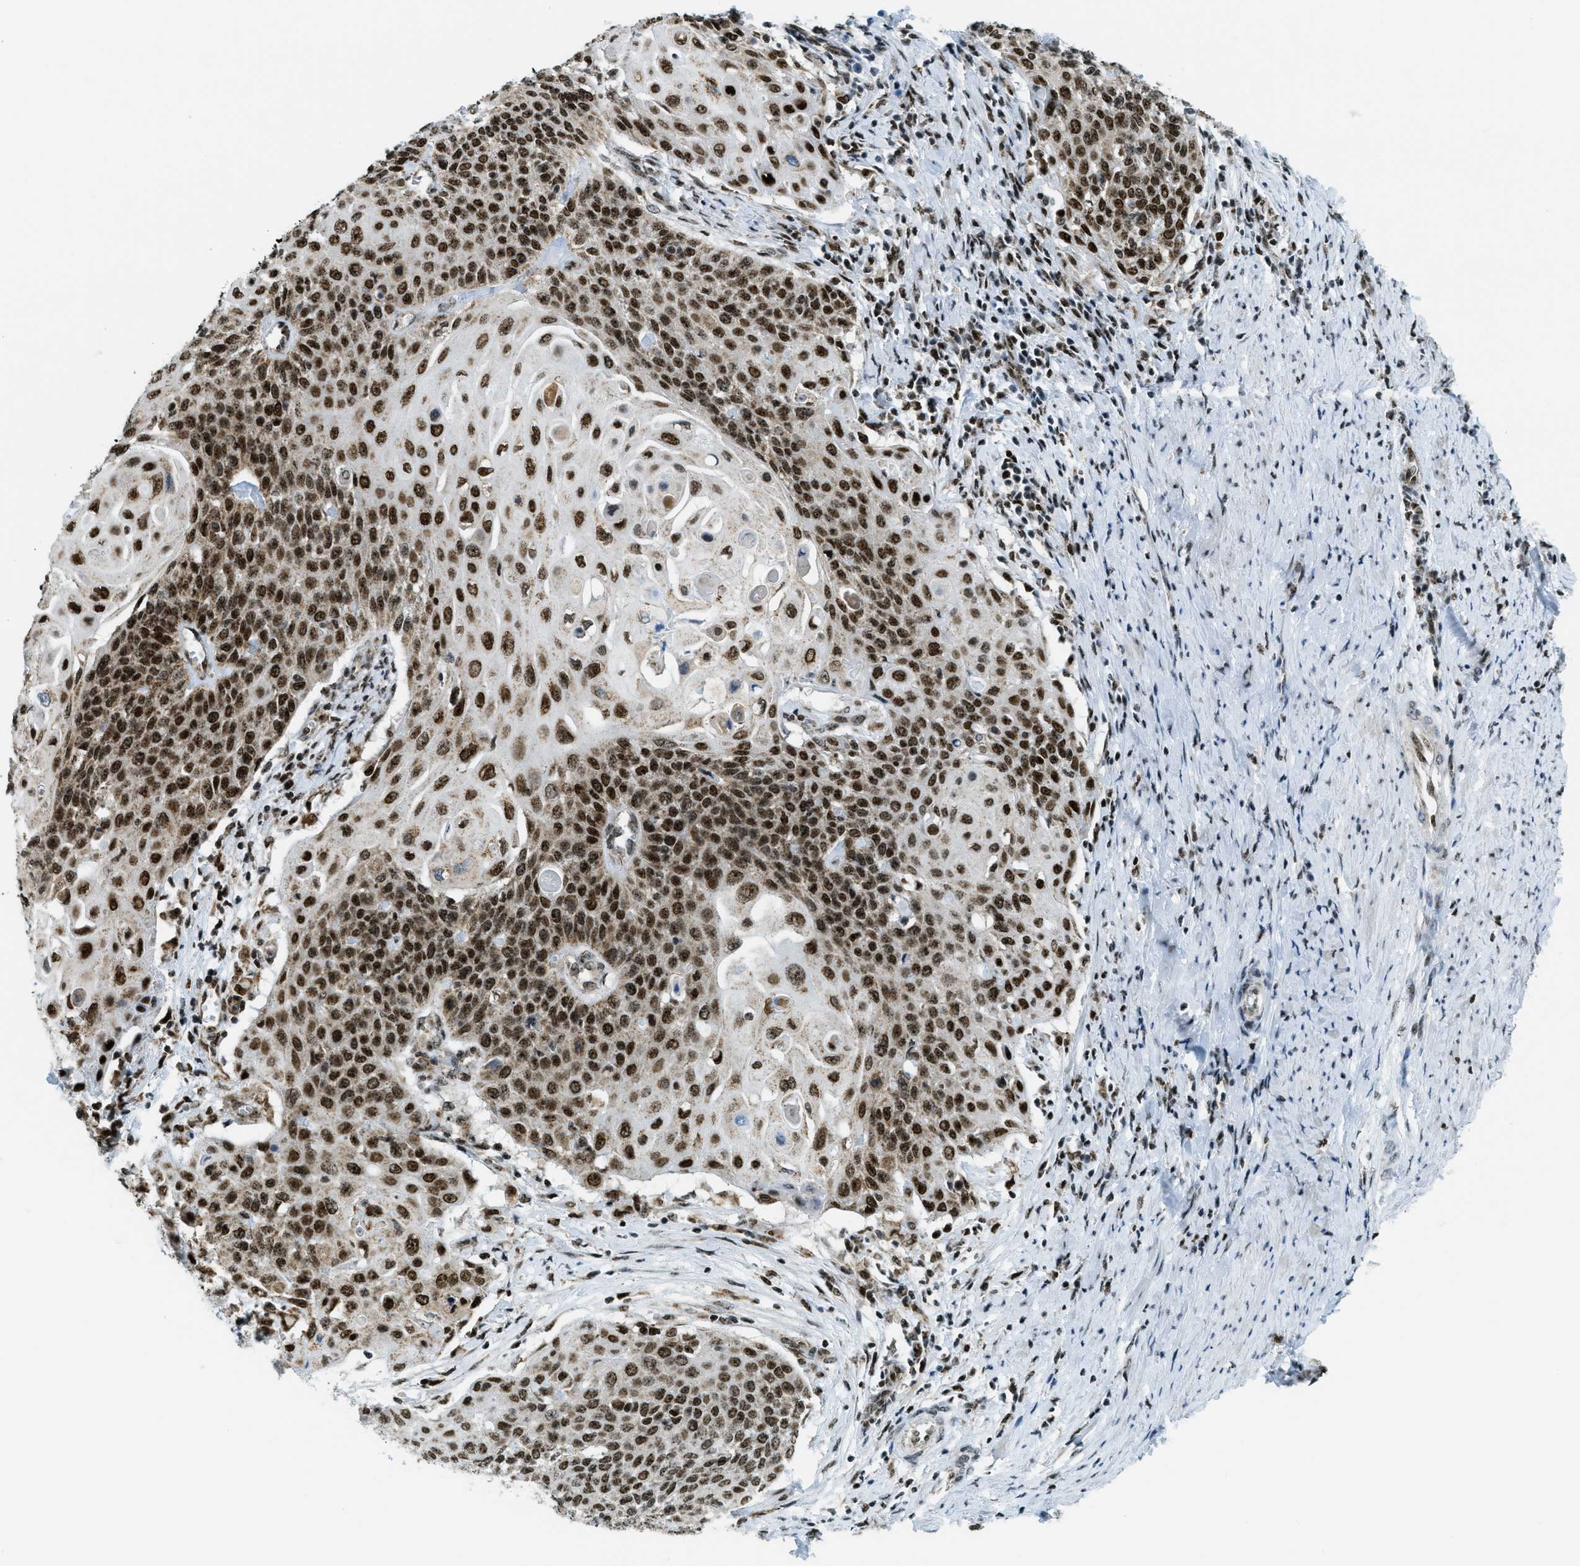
{"staining": {"intensity": "strong", "quantity": ">75%", "location": "cytoplasmic/membranous,nuclear"}, "tissue": "cervical cancer", "cell_type": "Tumor cells", "image_type": "cancer", "snomed": [{"axis": "morphology", "description": "Squamous cell carcinoma, NOS"}, {"axis": "topography", "description": "Cervix"}], "caption": "Immunohistochemical staining of human cervical cancer (squamous cell carcinoma) displays high levels of strong cytoplasmic/membranous and nuclear expression in about >75% of tumor cells. The staining was performed using DAB to visualize the protein expression in brown, while the nuclei were stained in blue with hematoxylin (Magnification: 20x).", "gene": "SP100", "patient": {"sex": "female", "age": 39}}